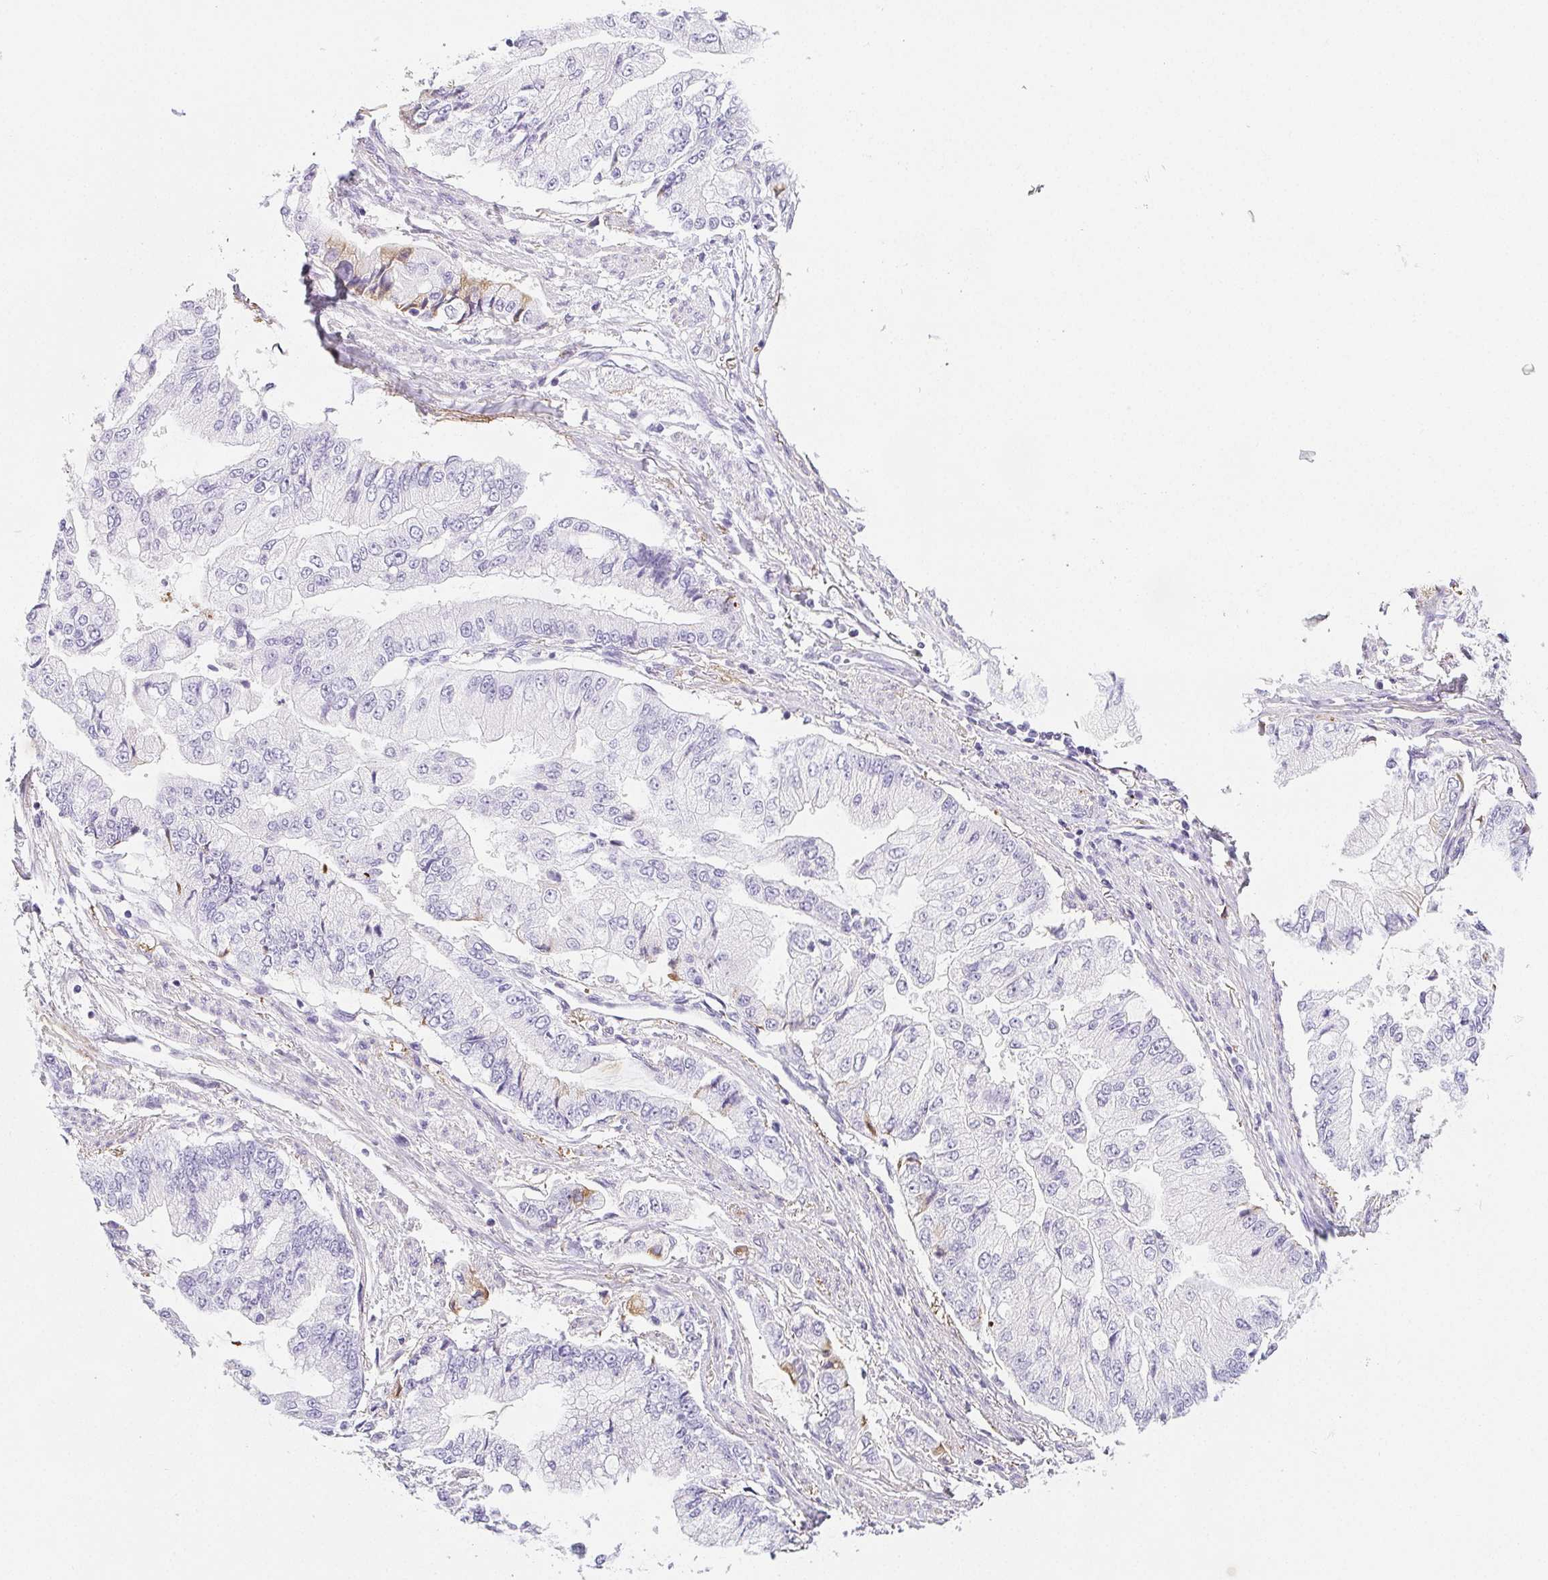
{"staining": {"intensity": "negative", "quantity": "none", "location": "none"}, "tissue": "stomach cancer", "cell_type": "Tumor cells", "image_type": "cancer", "snomed": [{"axis": "morphology", "description": "Adenocarcinoma, NOS"}, {"axis": "topography", "description": "Stomach, upper"}], "caption": "An image of stomach cancer (adenocarcinoma) stained for a protein exhibits no brown staining in tumor cells.", "gene": "VTN", "patient": {"sex": "female", "age": 74}}